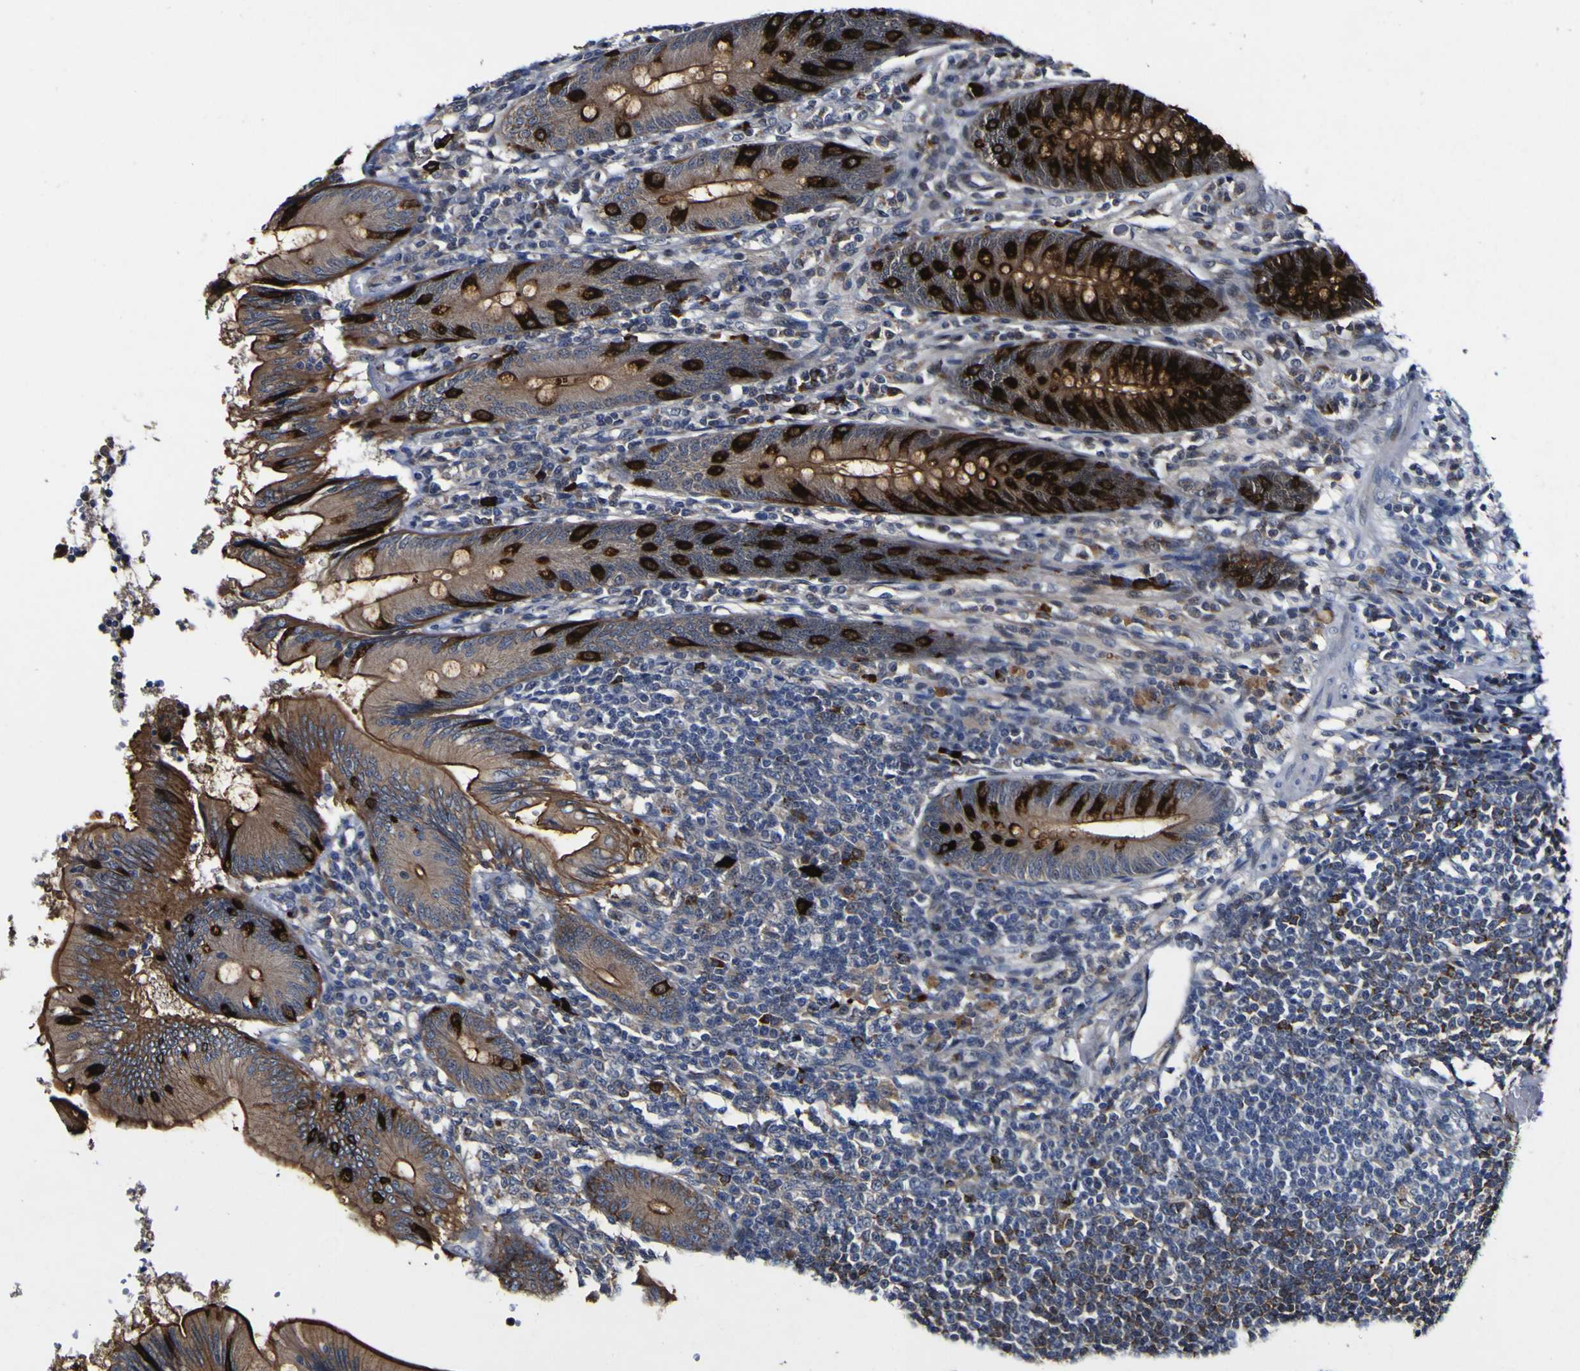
{"staining": {"intensity": "strong", "quantity": ">75%", "location": "cytoplasmic/membranous"}, "tissue": "appendix", "cell_type": "Glandular cells", "image_type": "normal", "snomed": [{"axis": "morphology", "description": "Normal tissue, NOS"}, {"axis": "morphology", "description": "Inflammation, NOS"}, {"axis": "topography", "description": "Appendix"}], "caption": "Glandular cells show strong cytoplasmic/membranous positivity in approximately >75% of cells in unremarkable appendix. The staining was performed using DAB, with brown indicating positive protein expression. Nuclei are stained blue with hematoxylin.", "gene": "CCL2", "patient": {"sex": "male", "age": 46}}